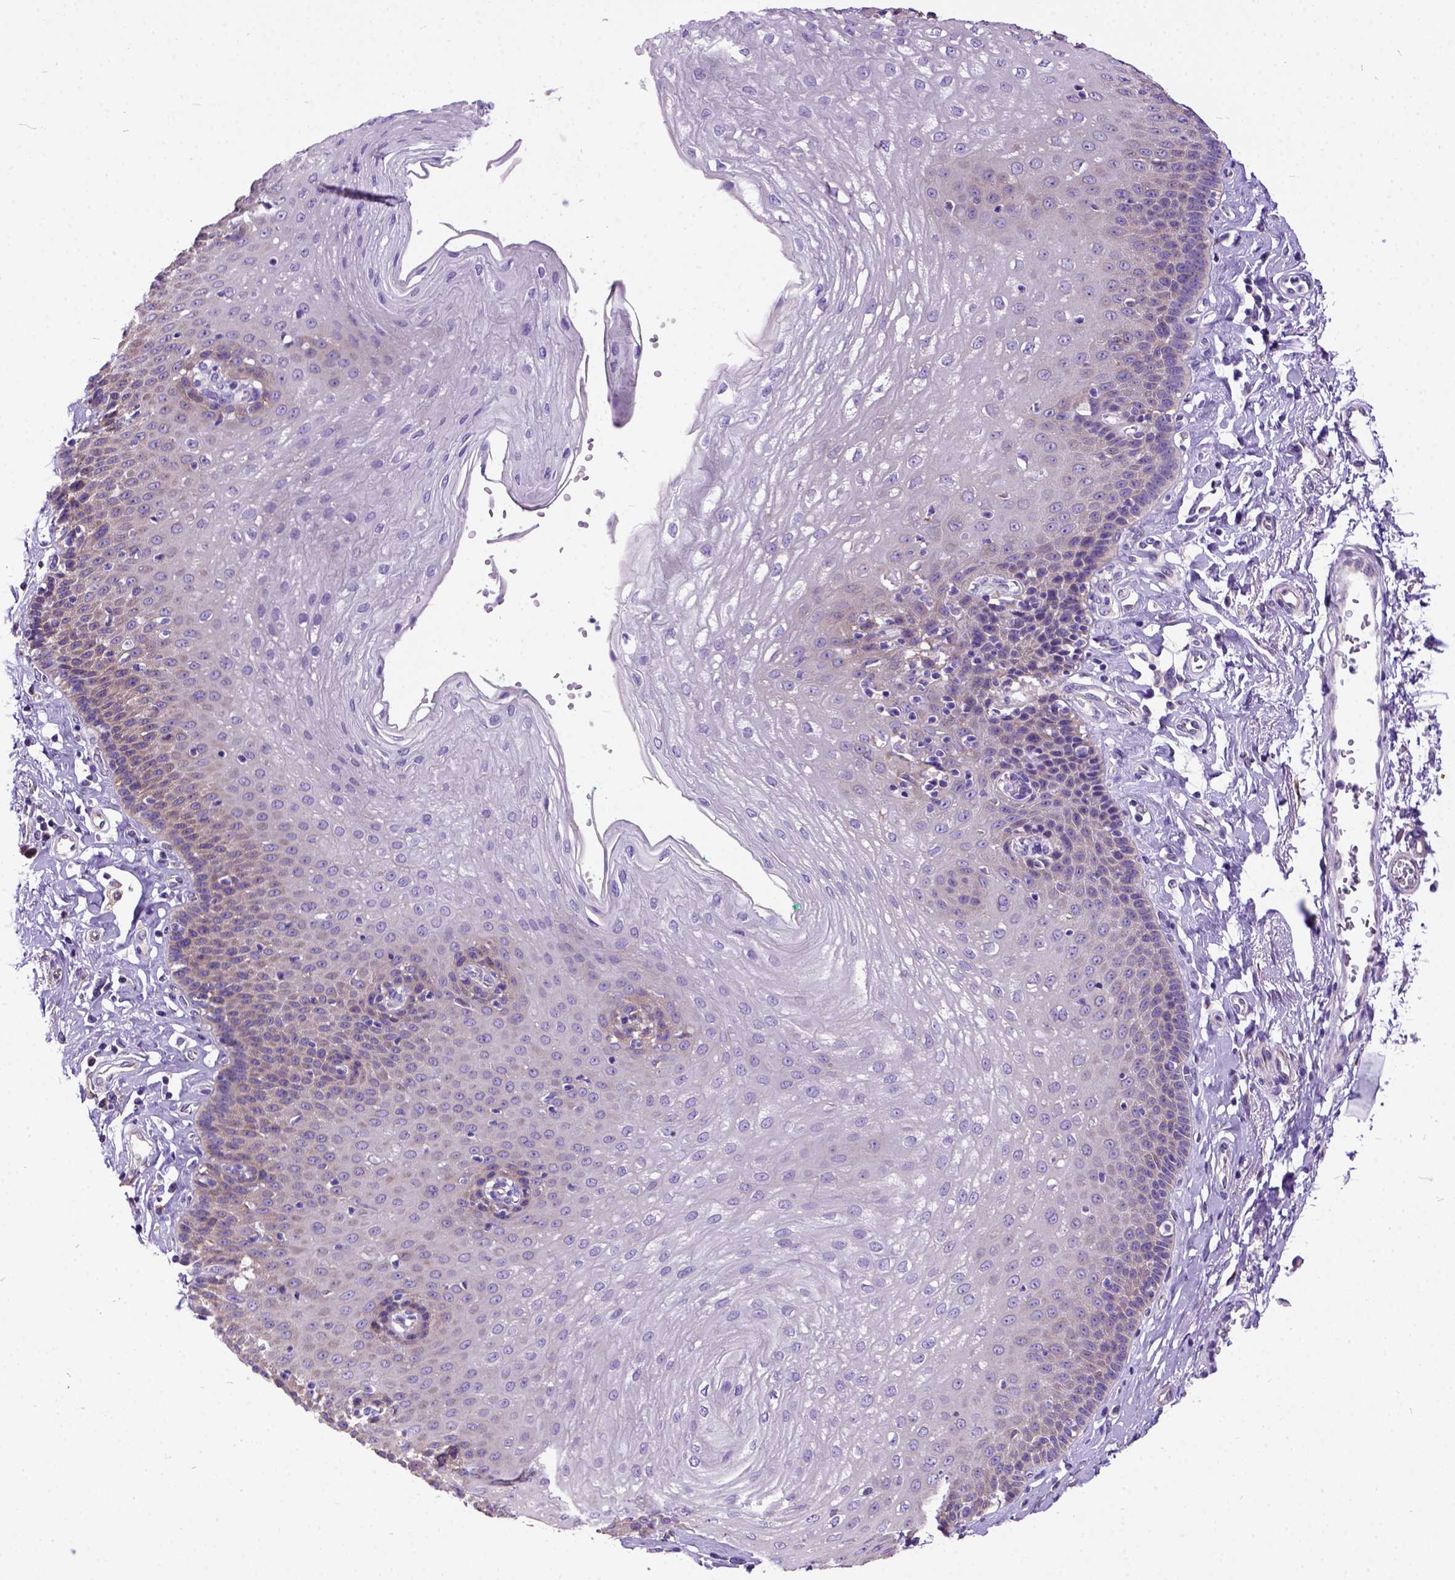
{"staining": {"intensity": "negative", "quantity": "none", "location": "none"}, "tissue": "esophagus", "cell_type": "Squamous epithelial cells", "image_type": "normal", "snomed": [{"axis": "morphology", "description": "Normal tissue, NOS"}, {"axis": "topography", "description": "Esophagus"}], "caption": "This is an immunohistochemistry image of normal esophagus. There is no expression in squamous epithelial cells.", "gene": "CFAP54", "patient": {"sex": "female", "age": 81}}